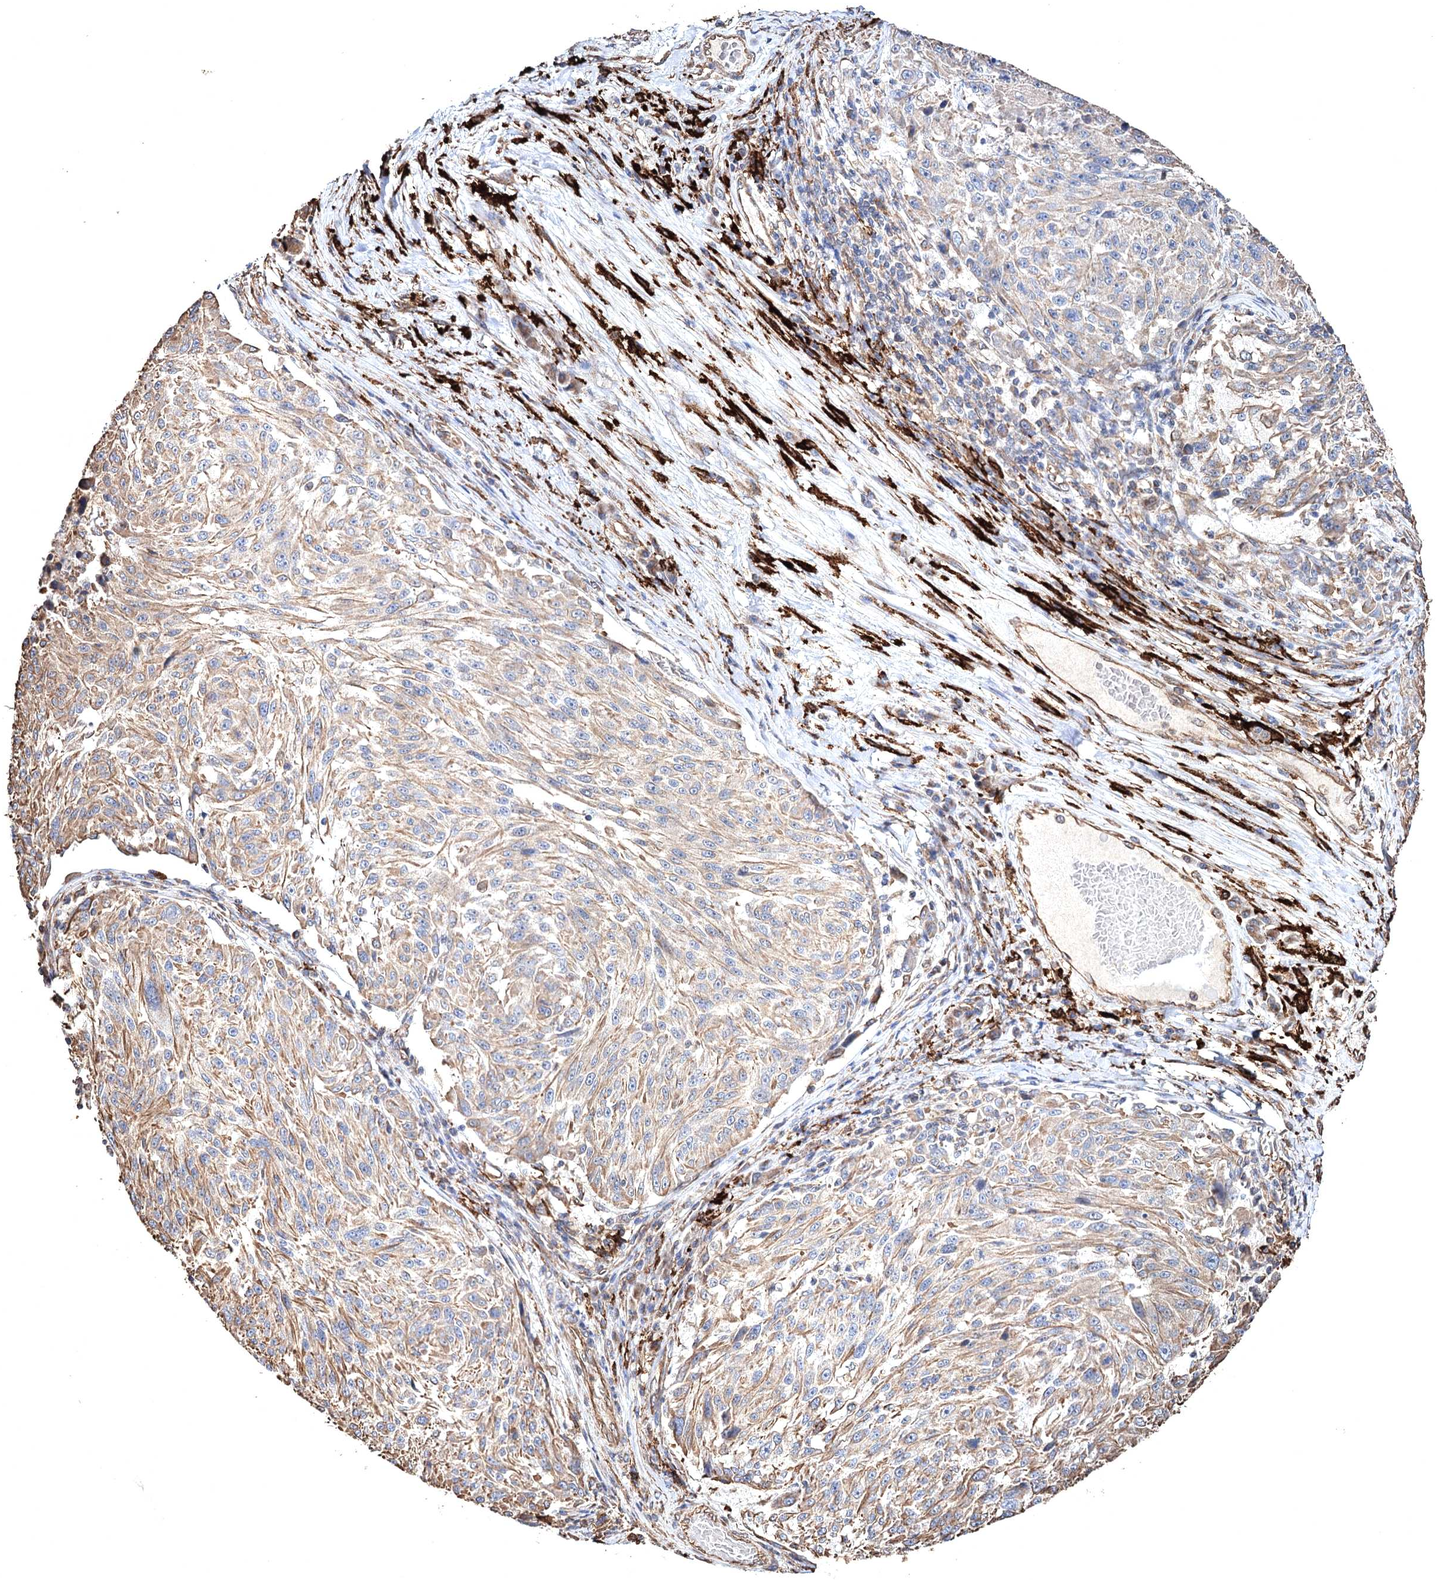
{"staining": {"intensity": "weak", "quantity": ">75%", "location": "cytoplasmic/membranous"}, "tissue": "melanoma", "cell_type": "Tumor cells", "image_type": "cancer", "snomed": [{"axis": "morphology", "description": "Malignant melanoma, NOS"}, {"axis": "topography", "description": "Skin"}], "caption": "This micrograph displays melanoma stained with IHC to label a protein in brown. The cytoplasmic/membranous of tumor cells show weak positivity for the protein. Nuclei are counter-stained blue.", "gene": "CLEC4M", "patient": {"sex": "male", "age": 53}}